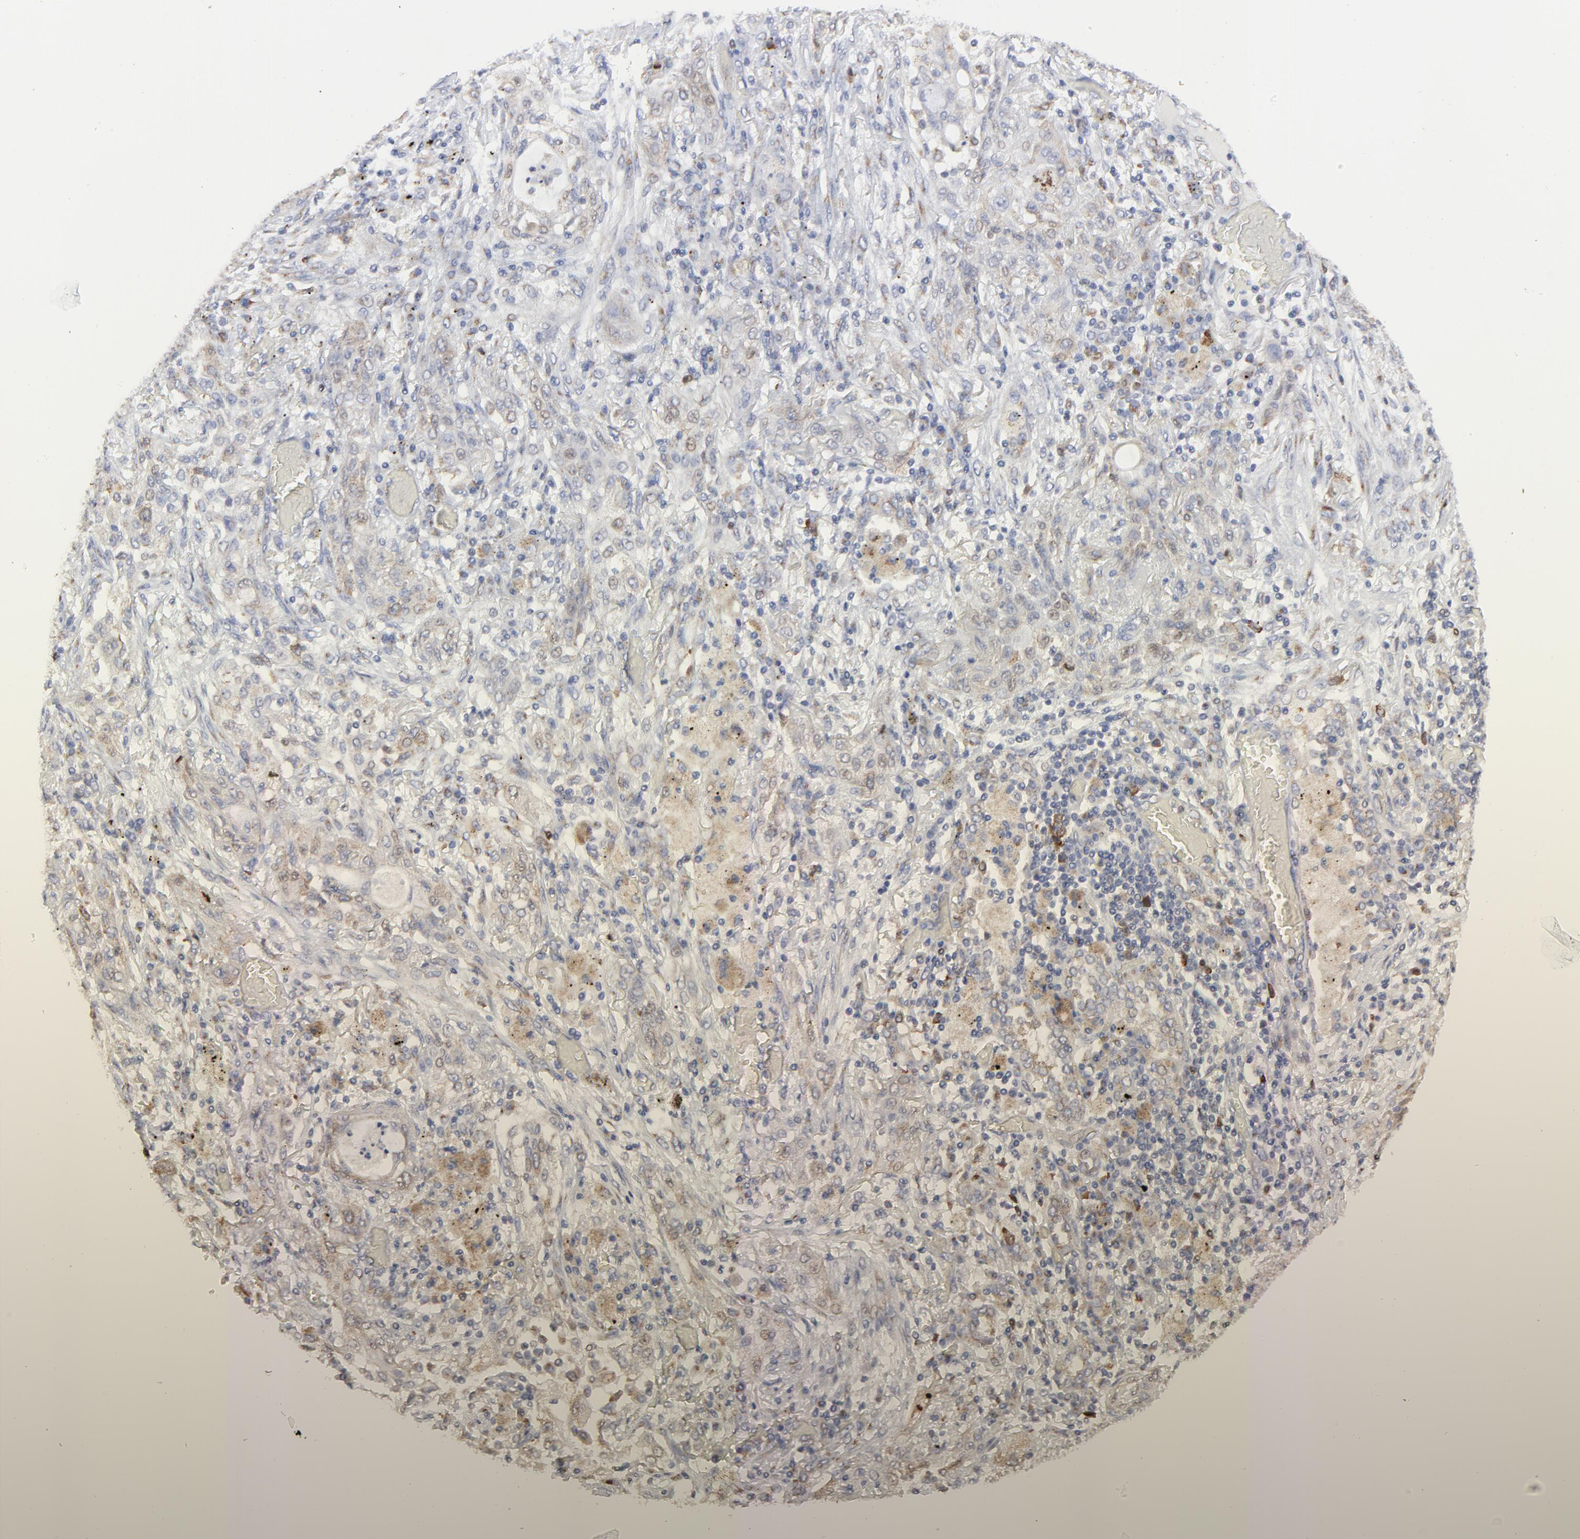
{"staining": {"intensity": "weak", "quantity": "<25%", "location": "cytoplasmic/membranous"}, "tissue": "lung cancer", "cell_type": "Tumor cells", "image_type": "cancer", "snomed": [{"axis": "morphology", "description": "Squamous cell carcinoma, NOS"}, {"axis": "topography", "description": "Lung"}], "caption": "Lung cancer (squamous cell carcinoma) stained for a protein using IHC reveals no staining tumor cells.", "gene": "NCAPH", "patient": {"sex": "female", "age": 47}}